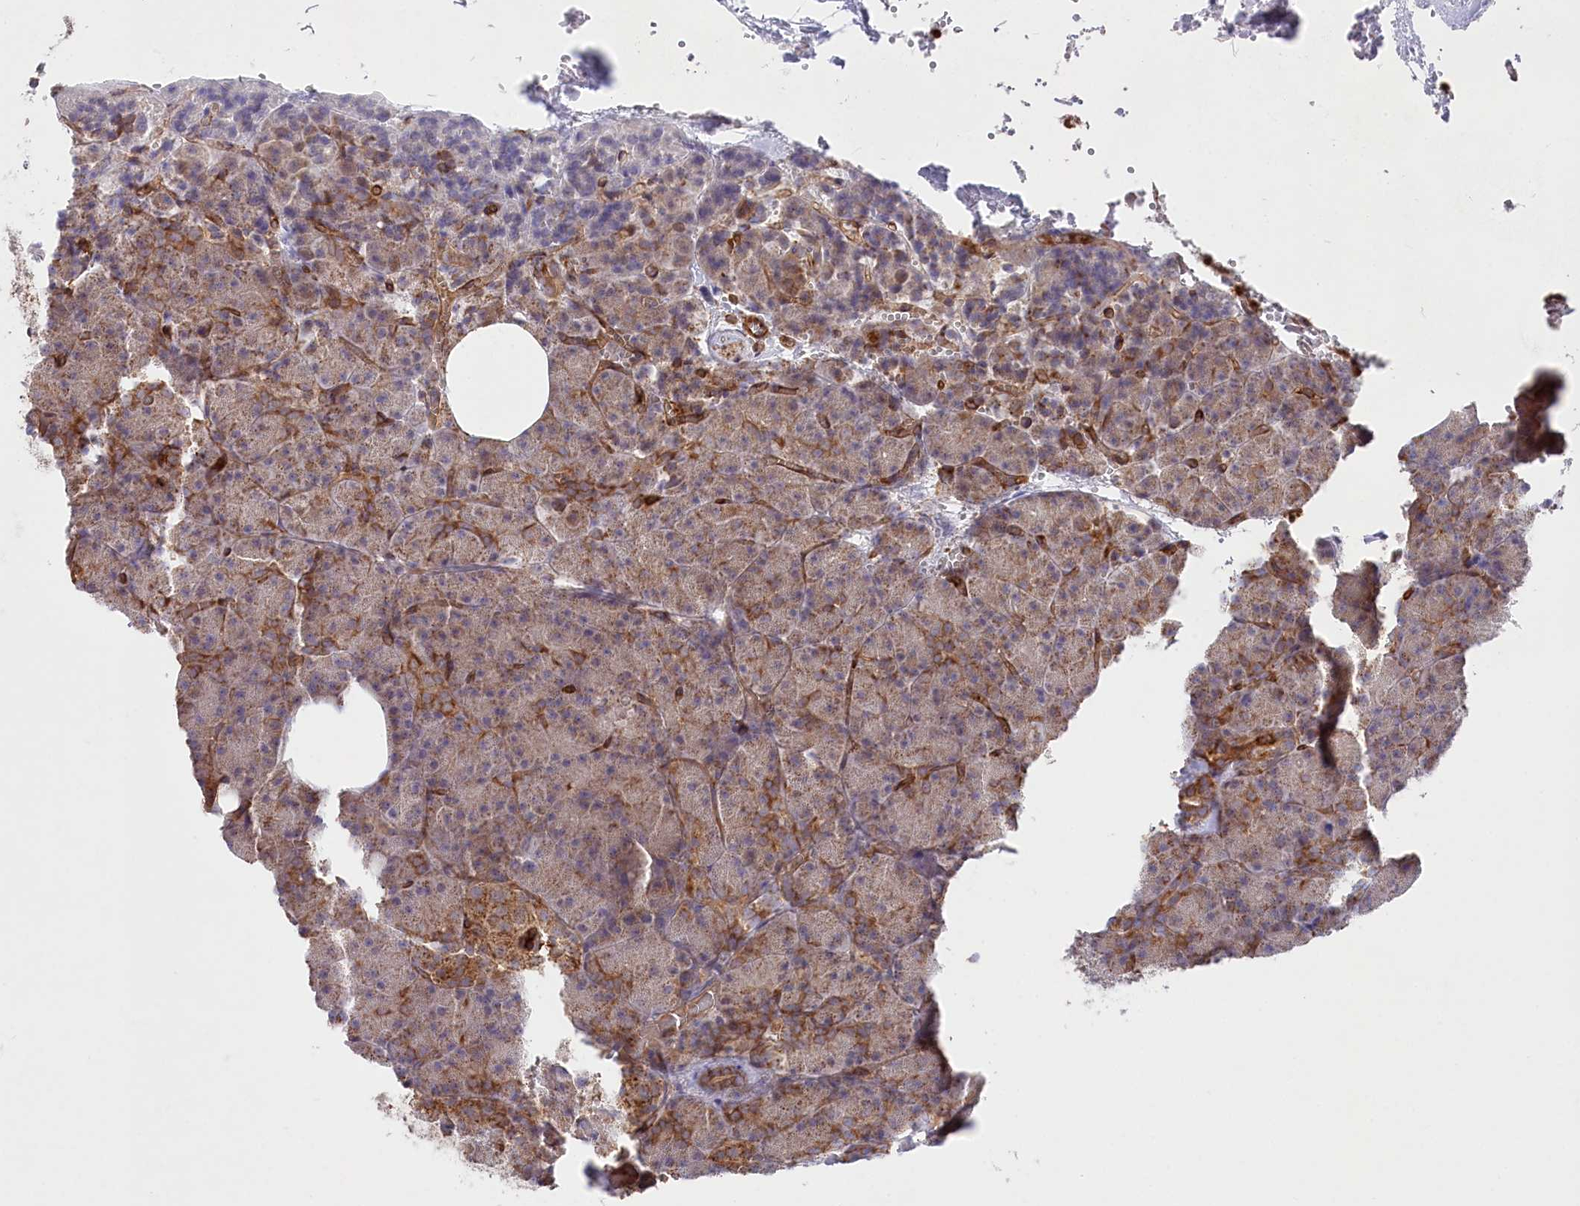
{"staining": {"intensity": "moderate", "quantity": "25%-75%", "location": "cytoplasmic/membranous"}, "tissue": "pancreas", "cell_type": "Exocrine glandular cells", "image_type": "normal", "snomed": [{"axis": "morphology", "description": "Normal tissue, NOS"}, {"axis": "morphology", "description": "Carcinoid, malignant, NOS"}, {"axis": "topography", "description": "Pancreas"}], "caption": "Normal pancreas shows moderate cytoplasmic/membranous staining in approximately 25%-75% of exocrine glandular cells, visualized by immunohistochemistry. The staining was performed using DAB, with brown indicating positive protein expression. Nuclei are stained blue with hematoxylin.", "gene": "MTPAP", "patient": {"sex": "female", "age": 35}}